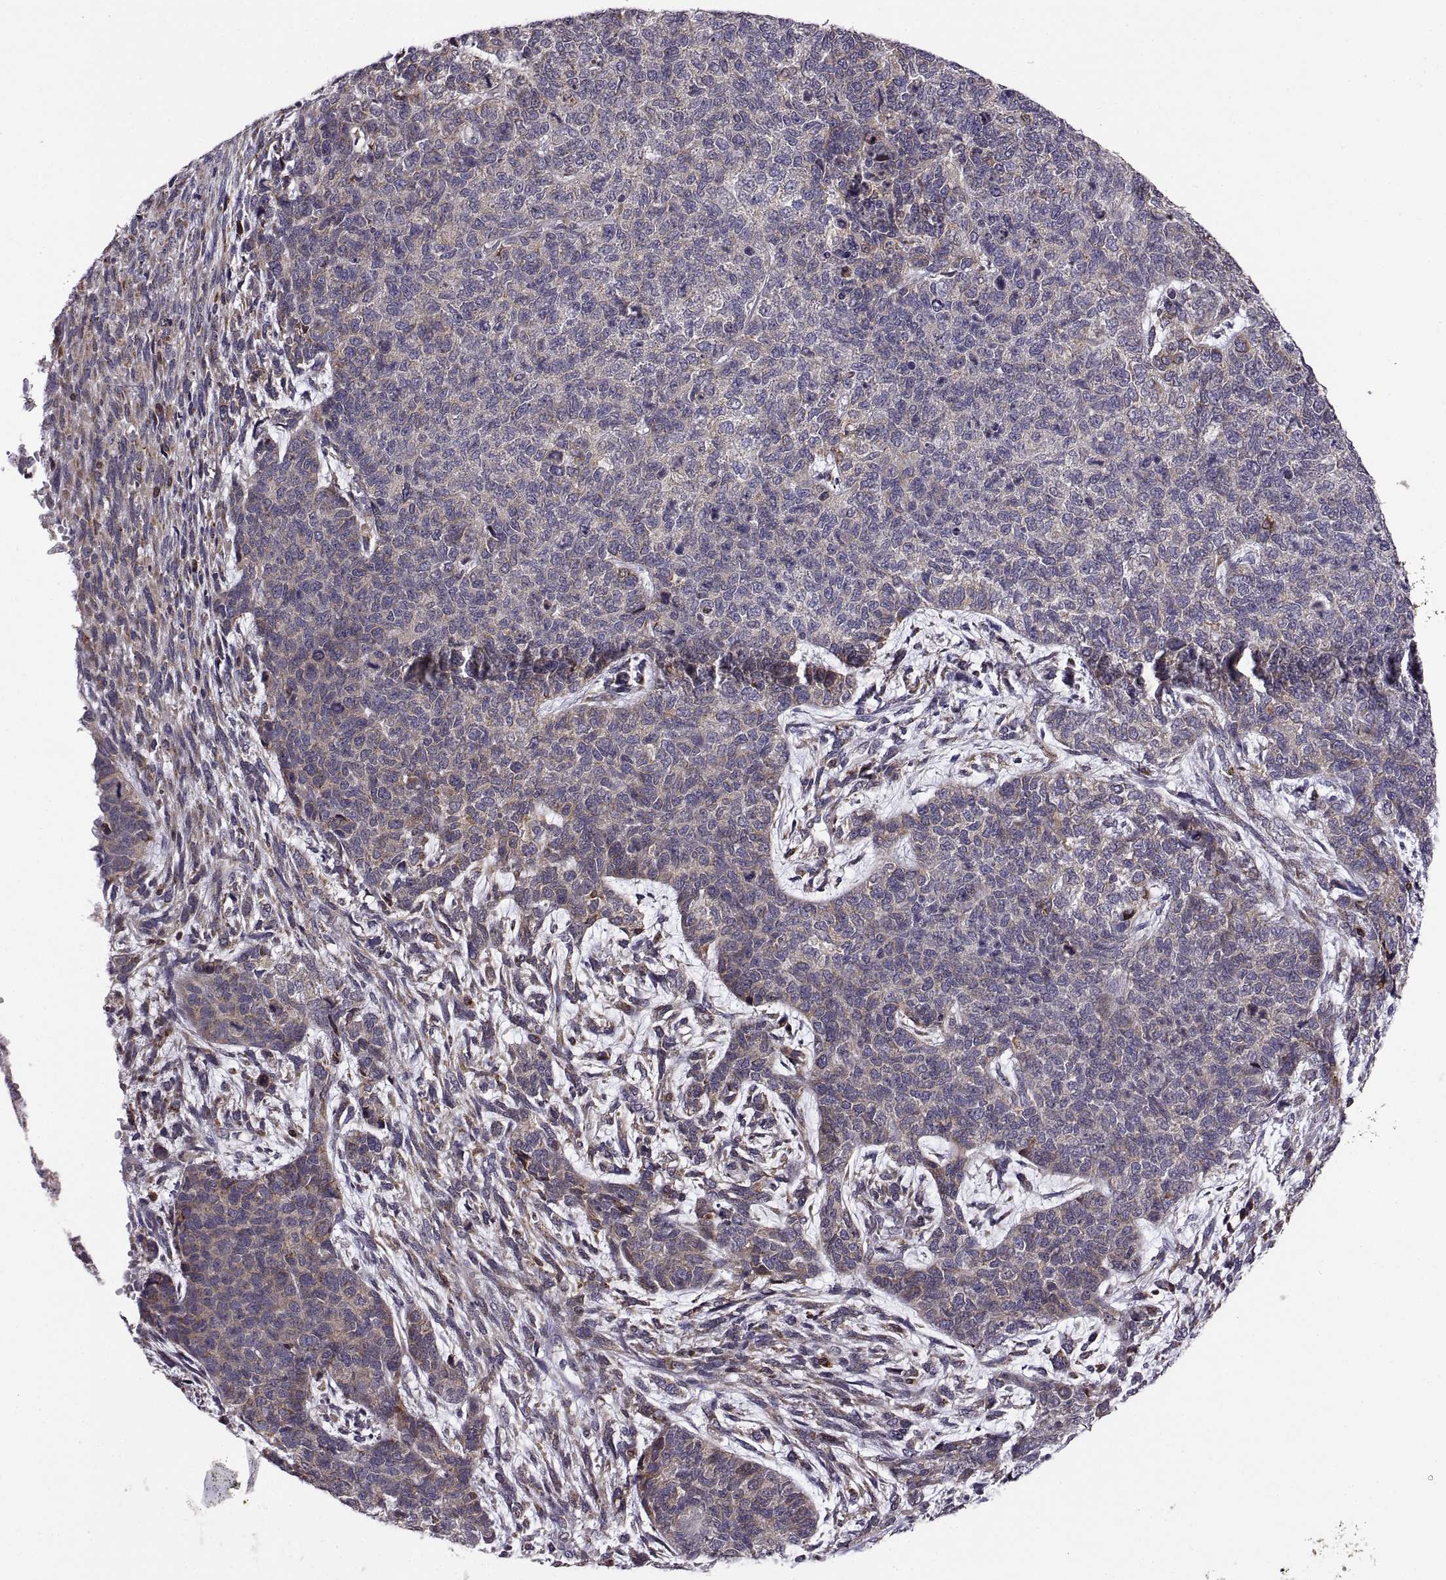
{"staining": {"intensity": "weak", "quantity": "<25%", "location": "cytoplasmic/membranous"}, "tissue": "cervical cancer", "cell_type": "Tumor cells", "image_type": "cancer", "snomed": [{"axis": "morphology", "description": "Squamous cell carcinoma, NOS"}, {"axis": "topography", "description": "Cervix"}], "caption": "This is an immunohistochemistry histopathology image of cervical cancer (squamous cell carcinoma). There is no staining in tumor cells.", "gene": "ACAP1", "patient": {"sex": "female", "age": 63}}